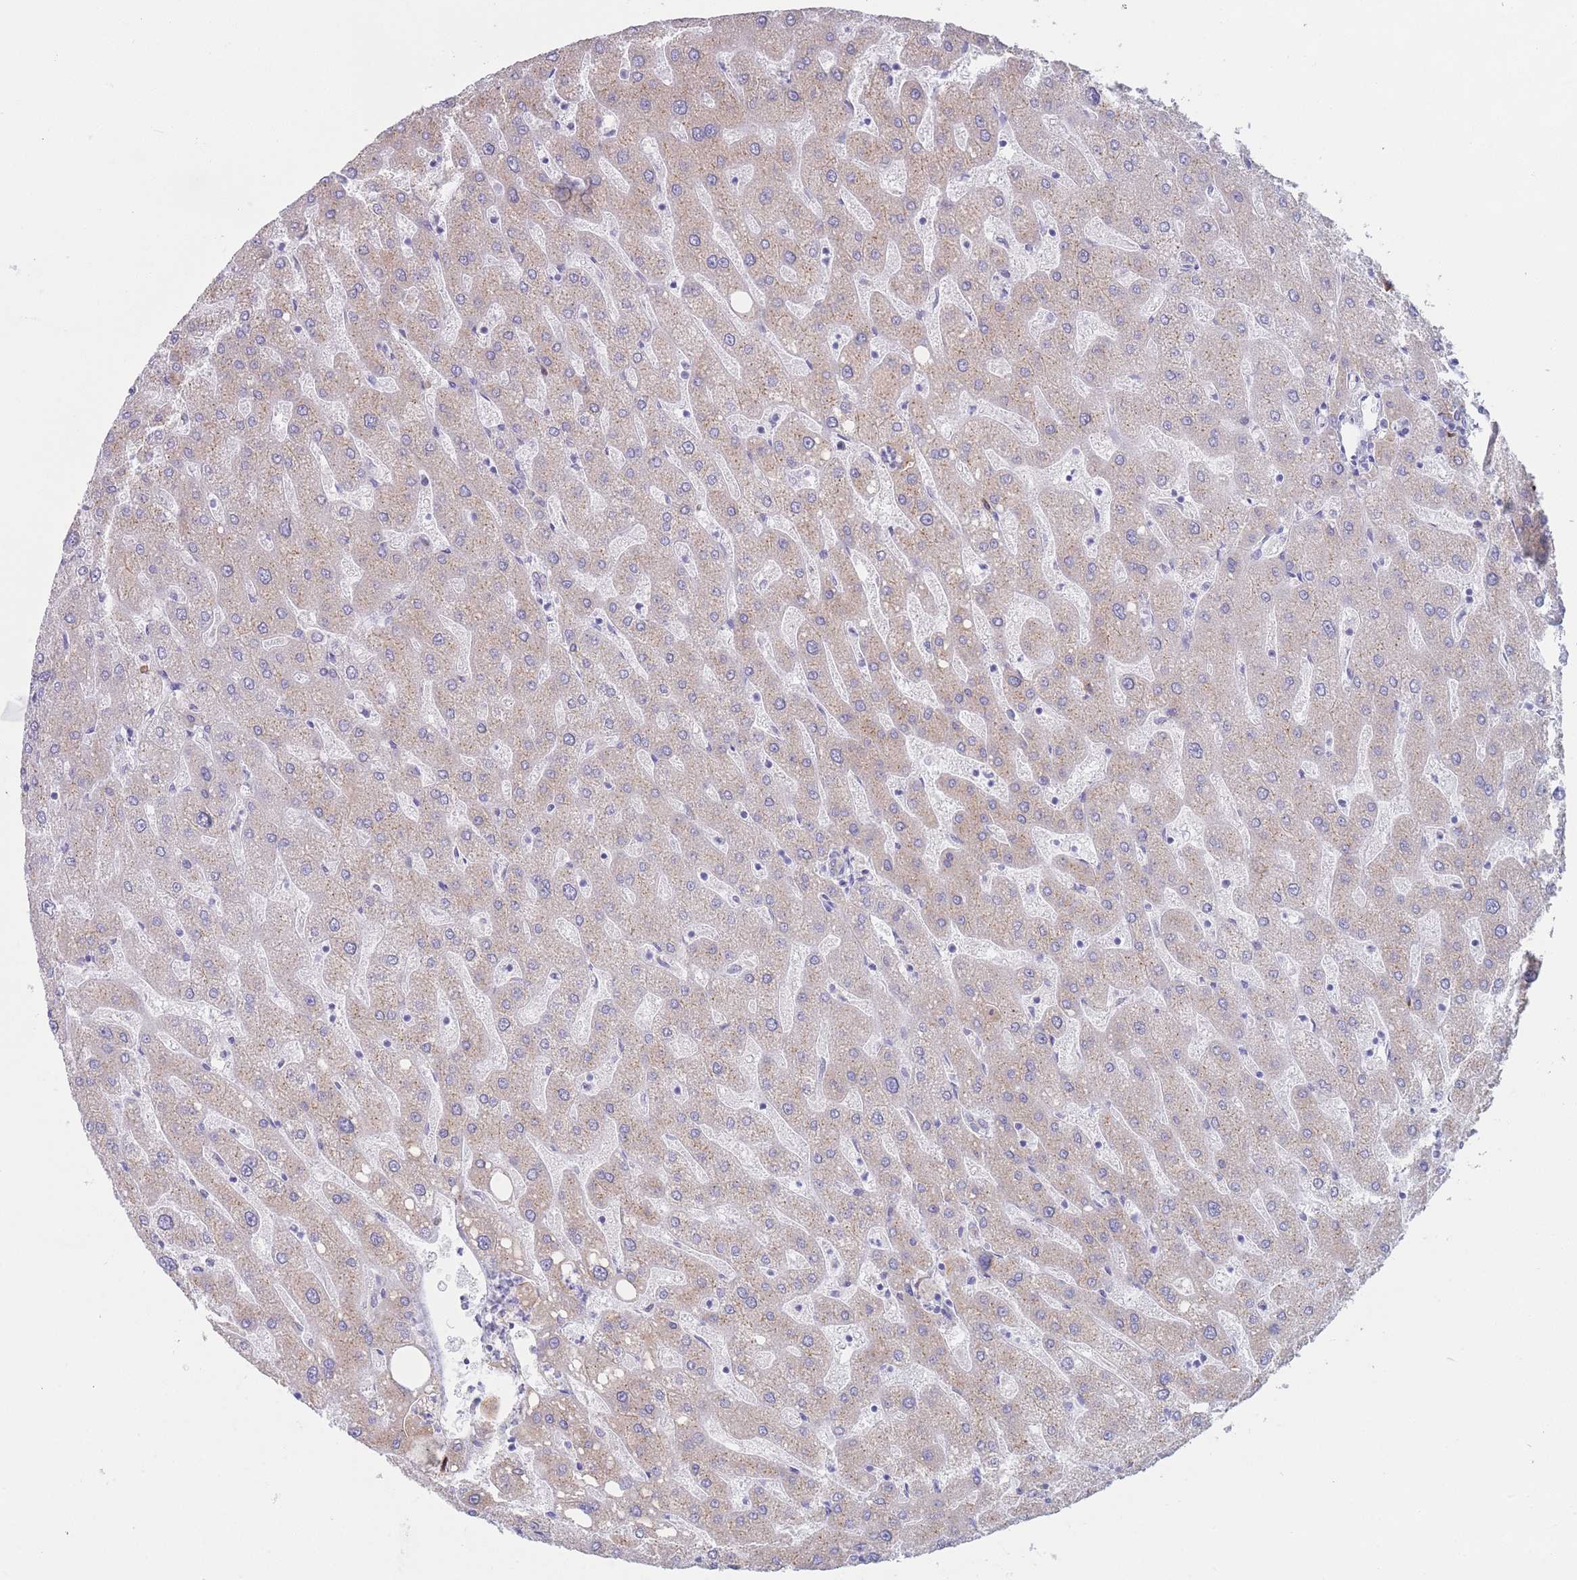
{"staining": {"intensity": "weak", "quantity": "25%-75%", "location": "cytoplasmic/membranous"}, "tissue": "liver", "cell_type": "Cholangiocytes", "image_type": "normal", "snomed": [{"axis": "morphology", "description": "Normal tissue, NOS"}, {"axis": "topography", "description": "Liver"}], "caption": "This histopathology image shows immunohistochemistry (IHC) staining of benign human liver, with low weak cytoplasmic/membranous positivity in approximately 25%-75% of cholangiocytes.", "gene": "MRPL30", "patient": {"sex": "male", "age": 67}}